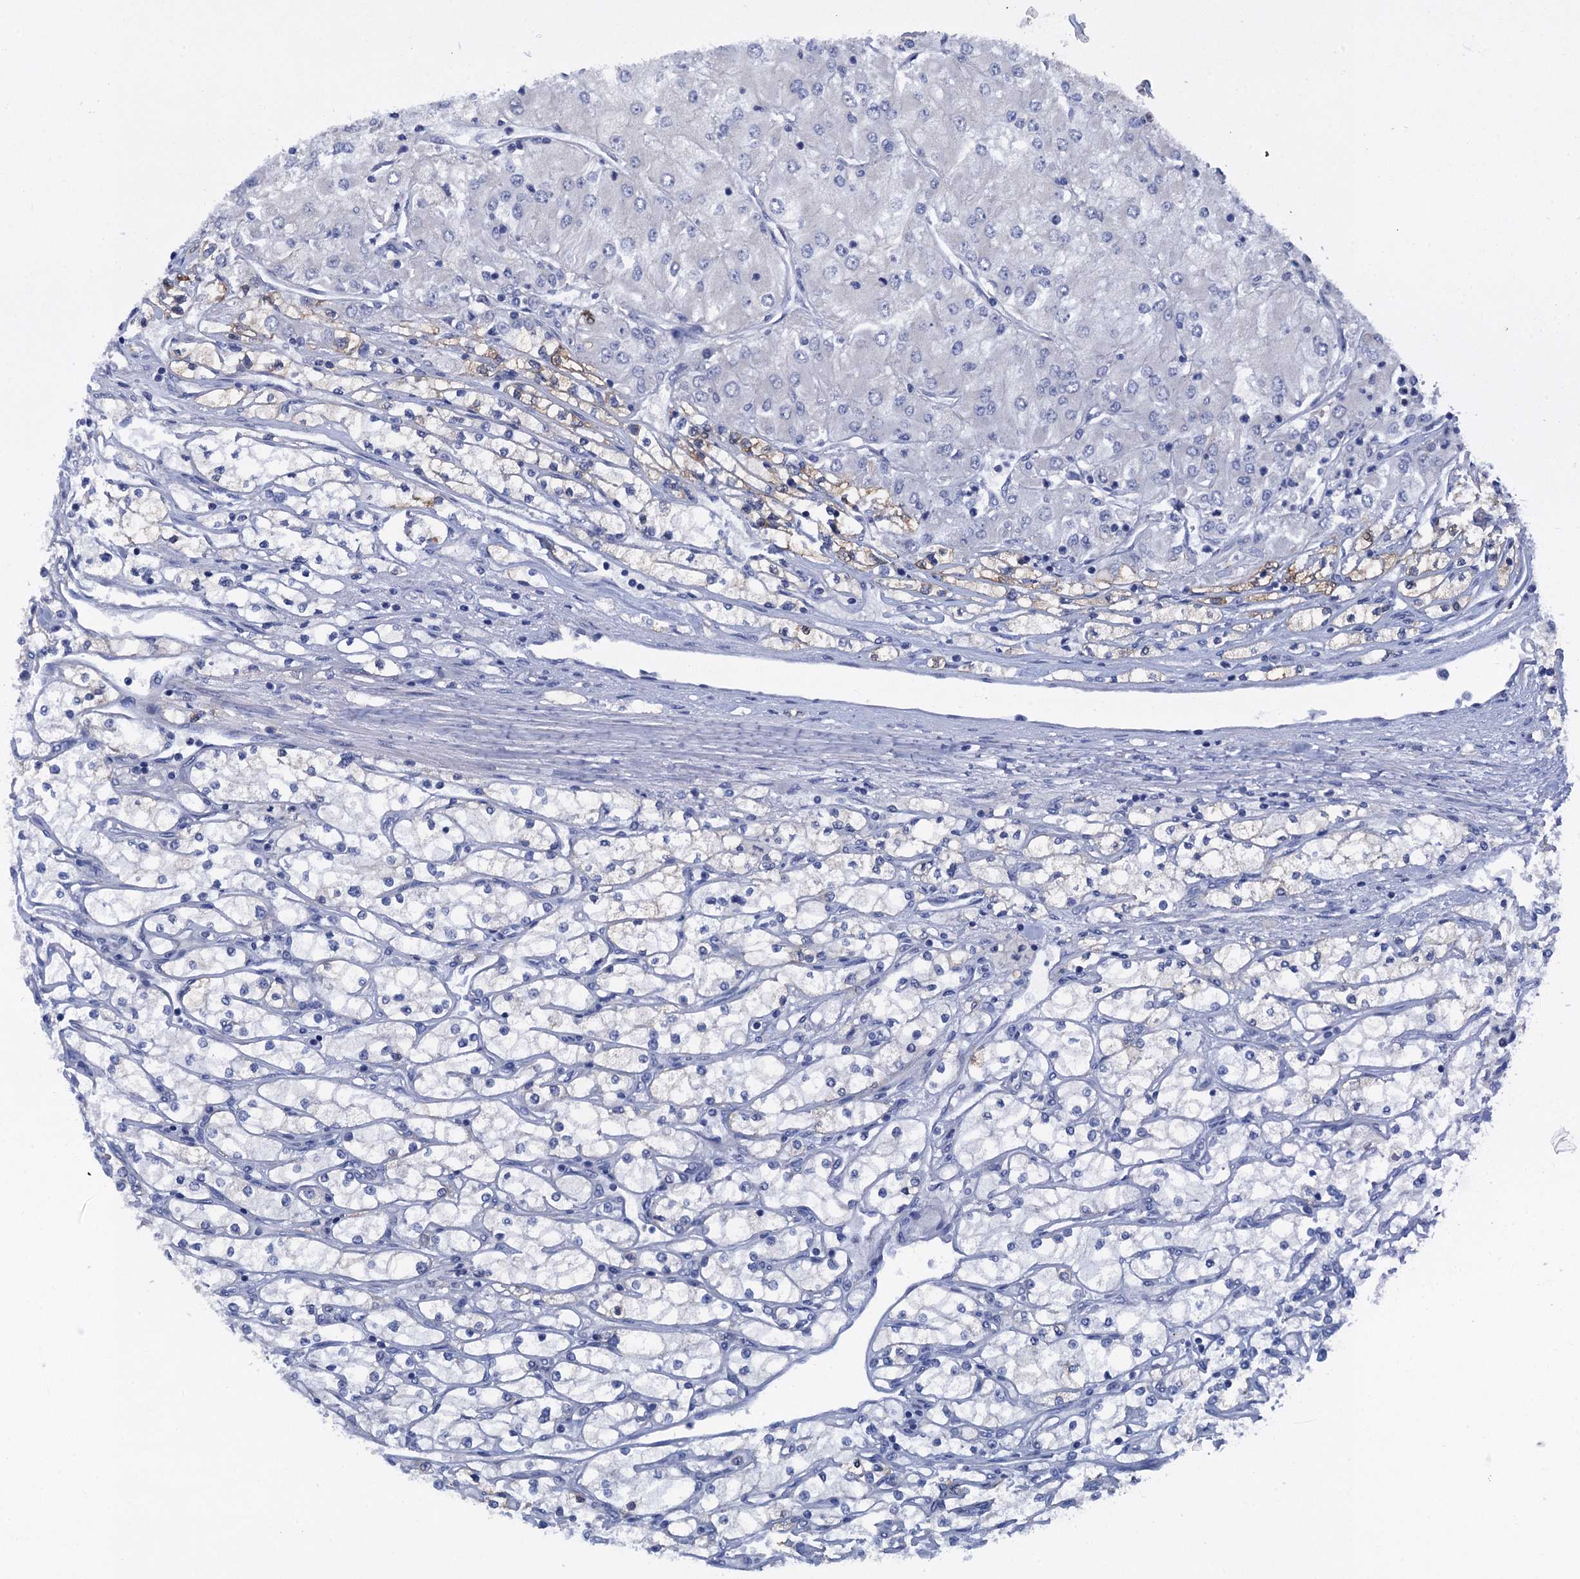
{"staining": {"intensity": "negative", "quantity": "none", "location": "none"}, "tissue": "renal cancer", "cell_type": "Tumor cells", "image_type": "cancer", "snomed": [{"axis": "morphology", "description": "Adenocarcinoma, NOS"}, {"axis": "topography", "description": "Kidney"}], "caption": "This is an IHC histopathology image of human renal cancer (adenocarcinoma). There is no staining in tumor cells.", "gene": "SCEL", "patient": {"sex": "male", "age": 80}}